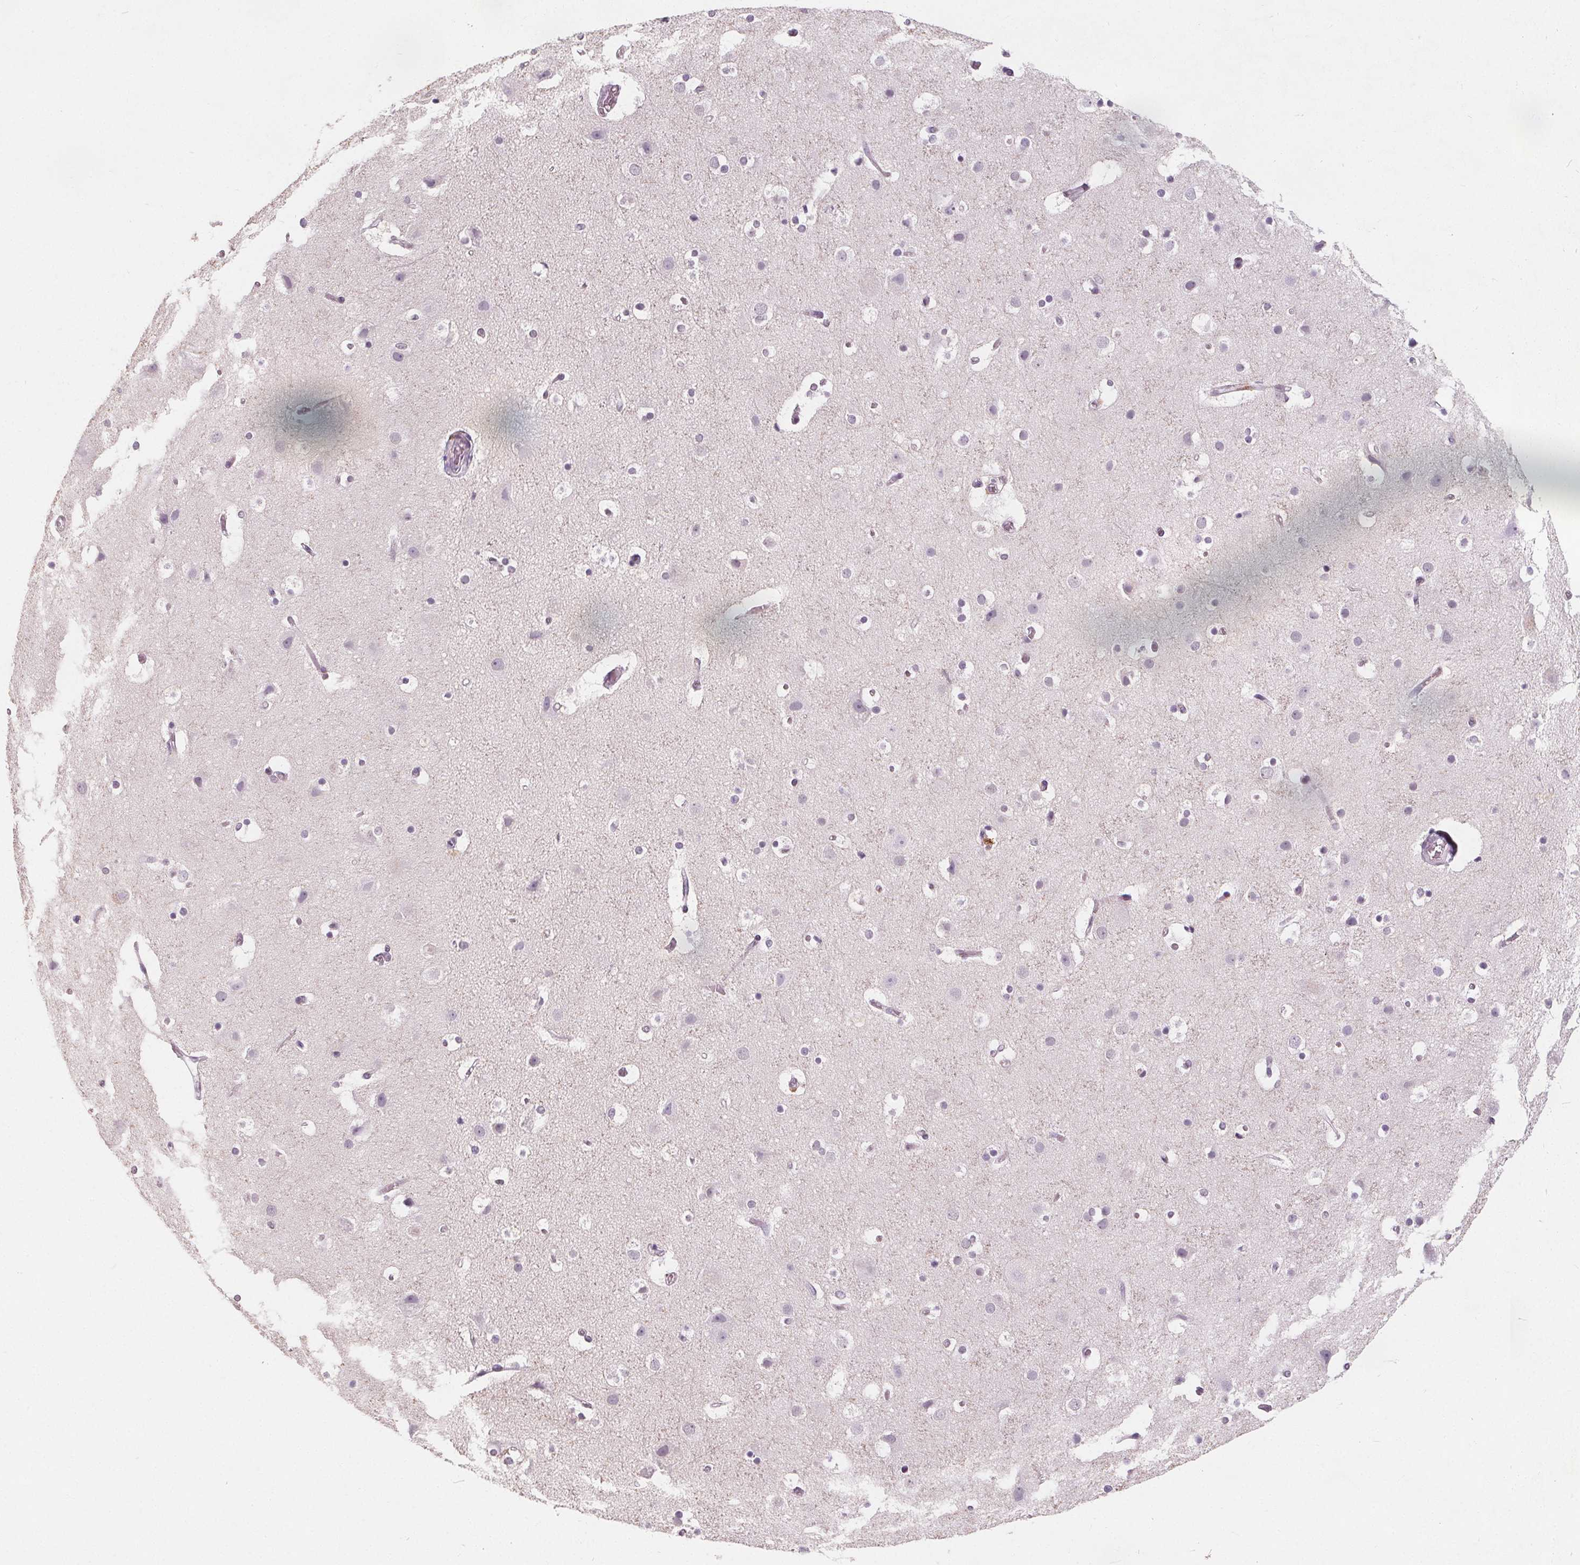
{"staining": {"intensity": "negative", "quantity": "none", "location": "none"}, "tissue": "cerebral cortex", "cell_type": "Endothelial cells", "image_type": "normal", "snomed": [{"axis": "morphology", "description": "Normal tissue, NOS"}, {"axis": "topography", "description": "Cerebral cortex"}], "caption": "Endothelial cells show no significant positivity in benign cerebral cortex. Nuclei are stained in blue.", "gene": "DBX2", "patient": {"sex": "female", "age": 52}}